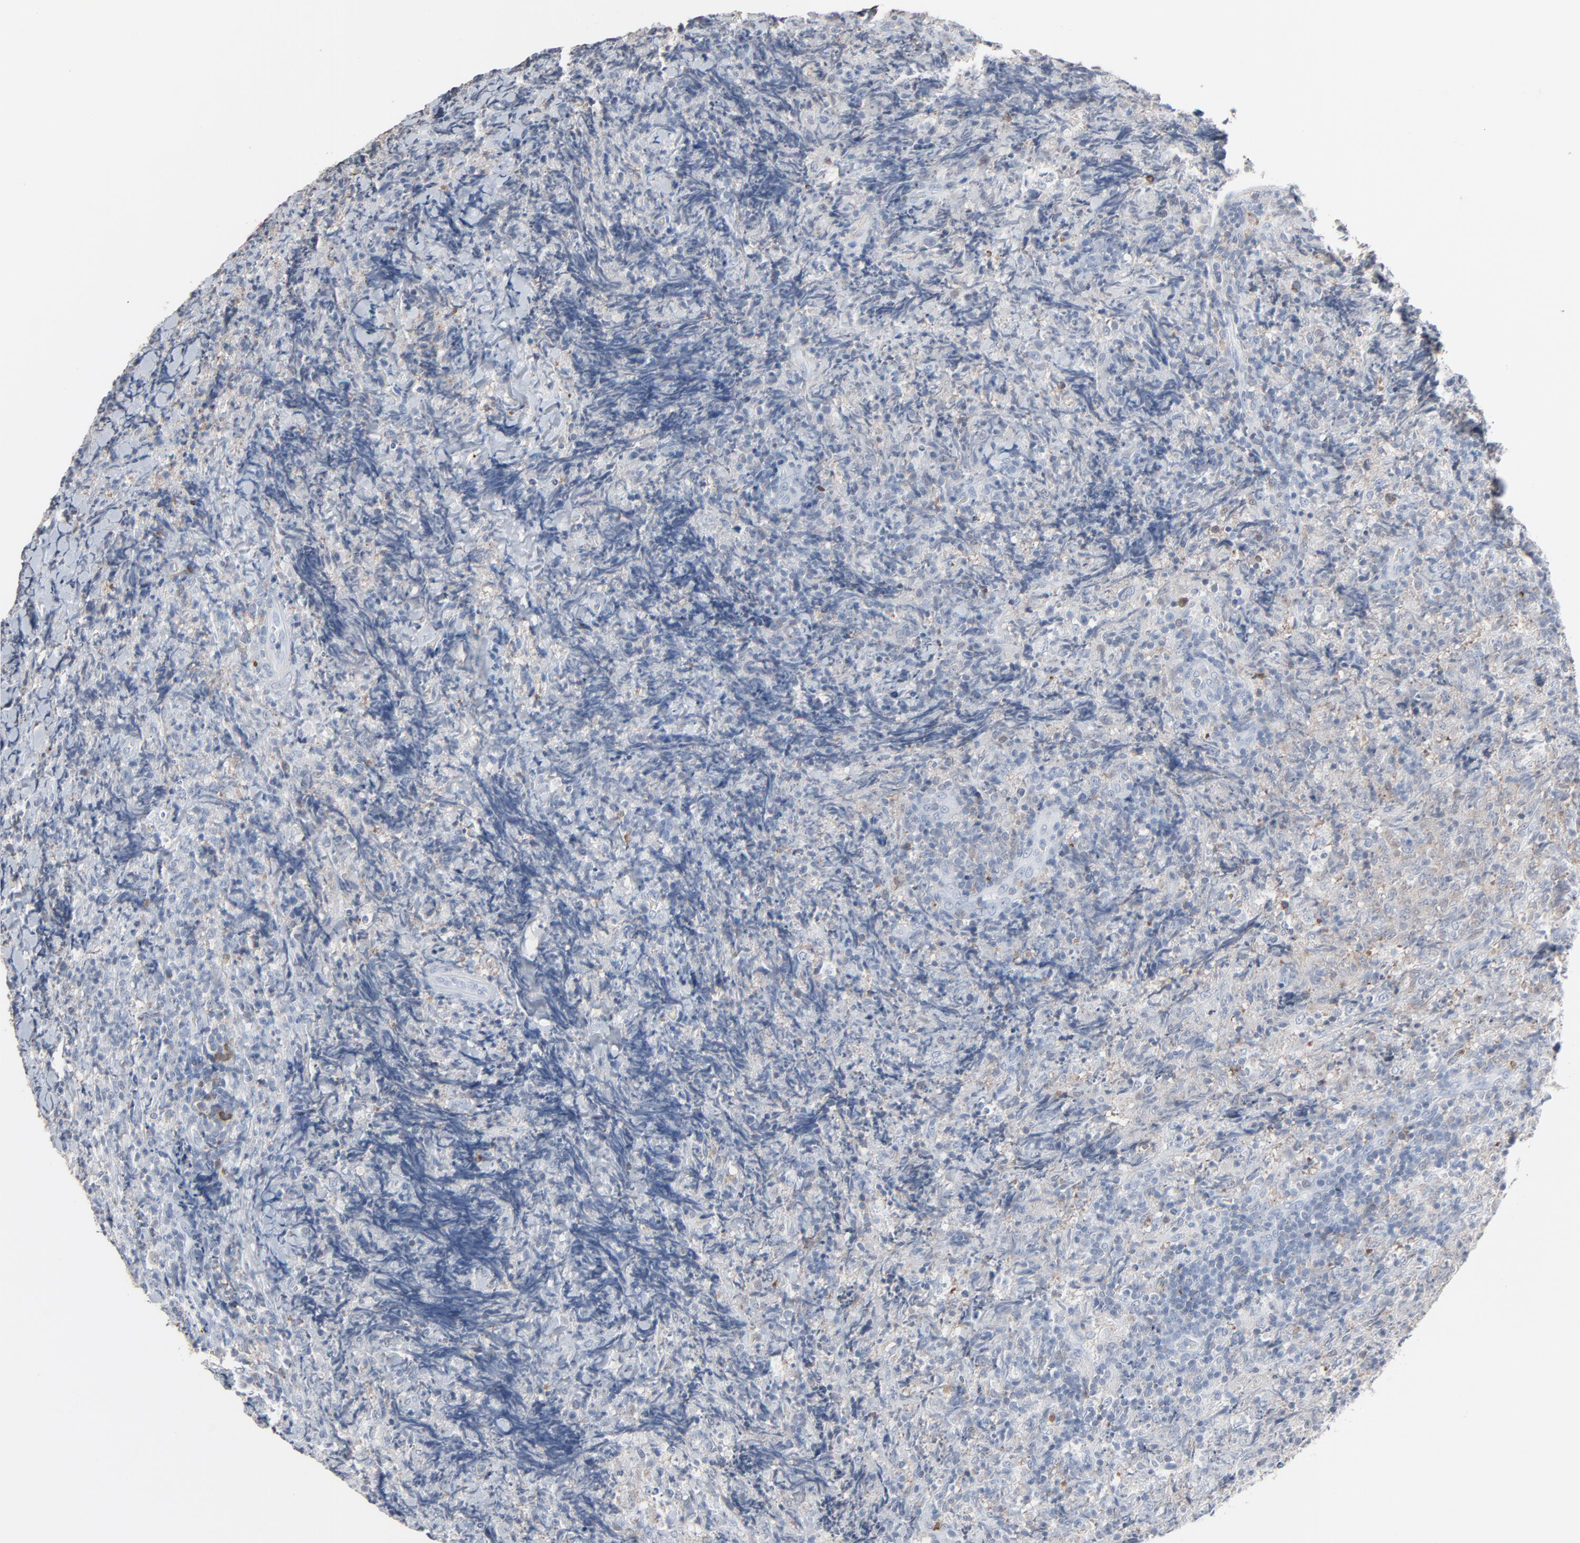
{"staining": {"intensity": "weak", "quantity": "25%-75%", "location": "cytoplasmic/membranous"}, "tissue": "lymphoma", "cell_type": "Tumor cells", "image_type": "cancer", "snomed": [{"axis": "morphology", "description": "Malignant lymphoma, non-Hodgkin's type, High grade"}, {"axis": "topography", "description": "Tonsil"}], "caption": "High-grade malignant lymphoma, non-Hodgkin's type was stained to show a protein in brown. There is low levels of weak cytoplasmic/membranous staining in approximately 25%-75% of tumor cells. (brown staining indicates protein expression, while blue staining denotes nuclei).", "gene": "PHGDH", "patient": {"sex": "female", "age": 36}}